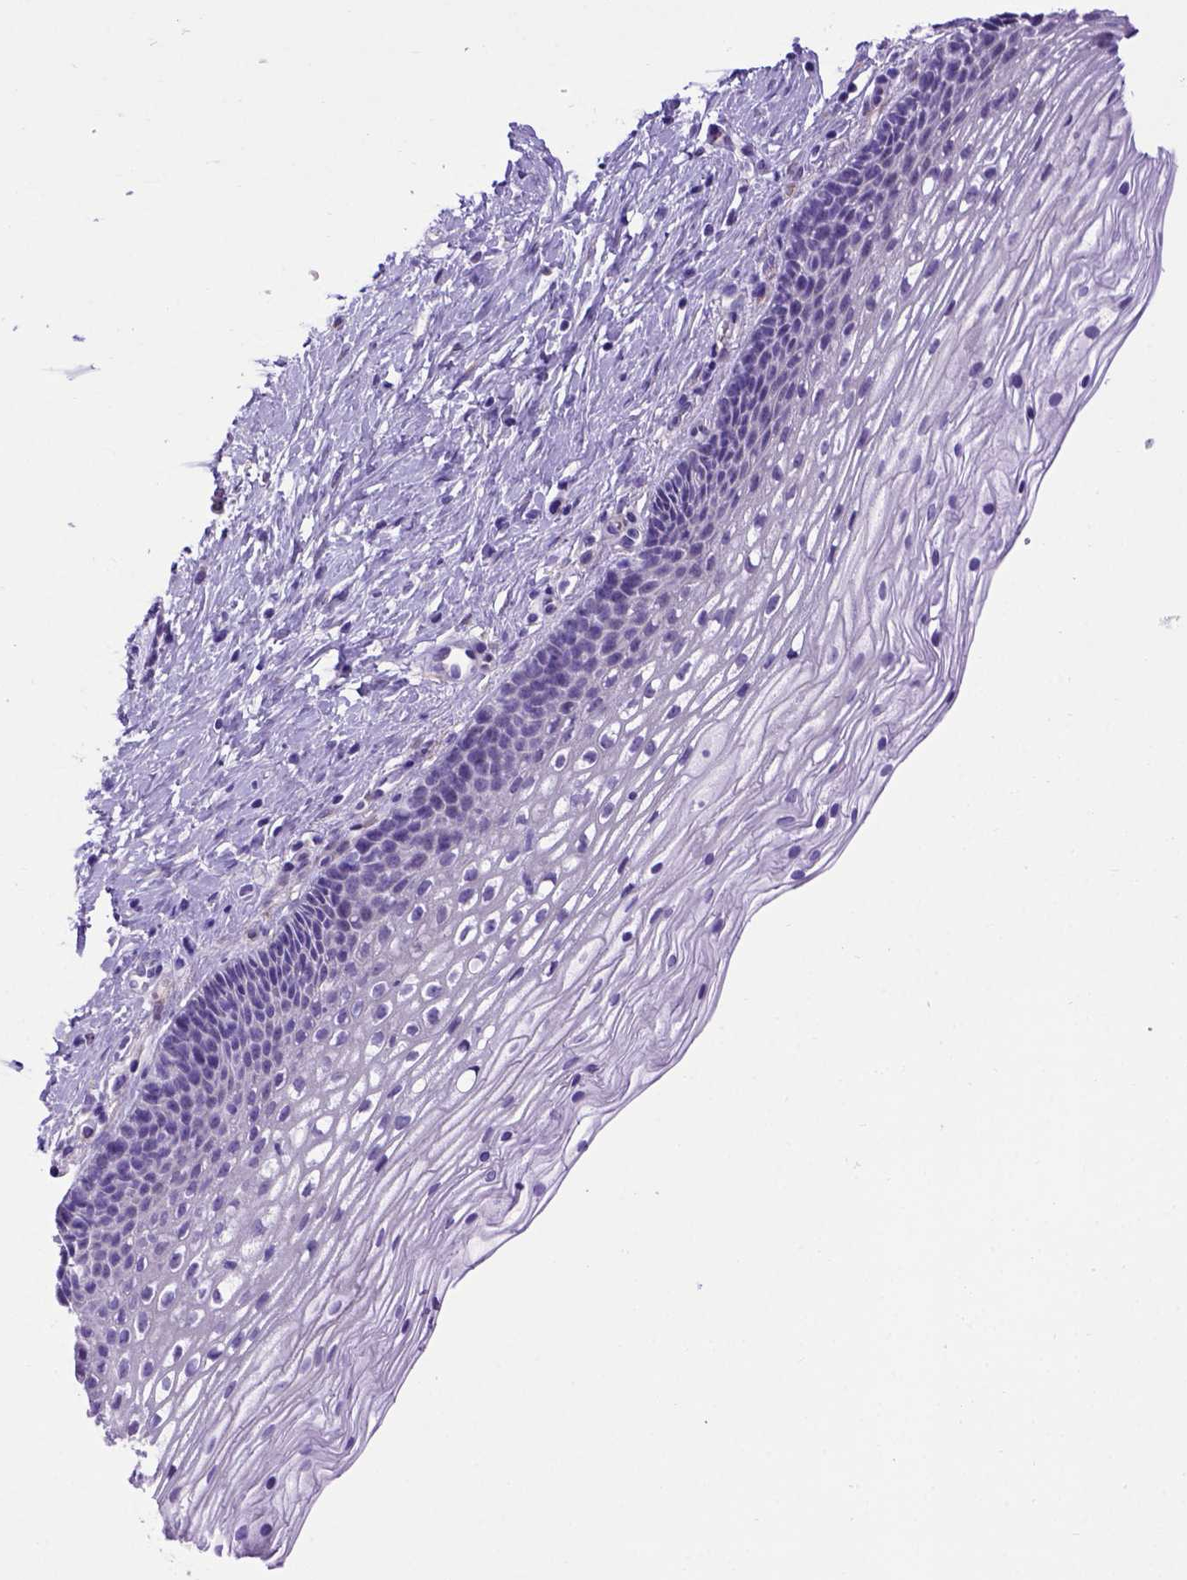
{"staining": {"intensity": "negative", "quantity": "none", "location": "none"}, "tissue": "cervix", "cell_type": "Glandular cells", "image_type": "normal", "snomed": [{"axis": "morphology", "description": "Normal tissue, NOS"}, {"axis": "topography", "description": "Cervix"}], "caption": "Immunohistochemical staining of normal human cervix exhibits no significant staining in glandular cells.", "gene": "ADAM12", "patient": {"sex": "female", "age": 34}}